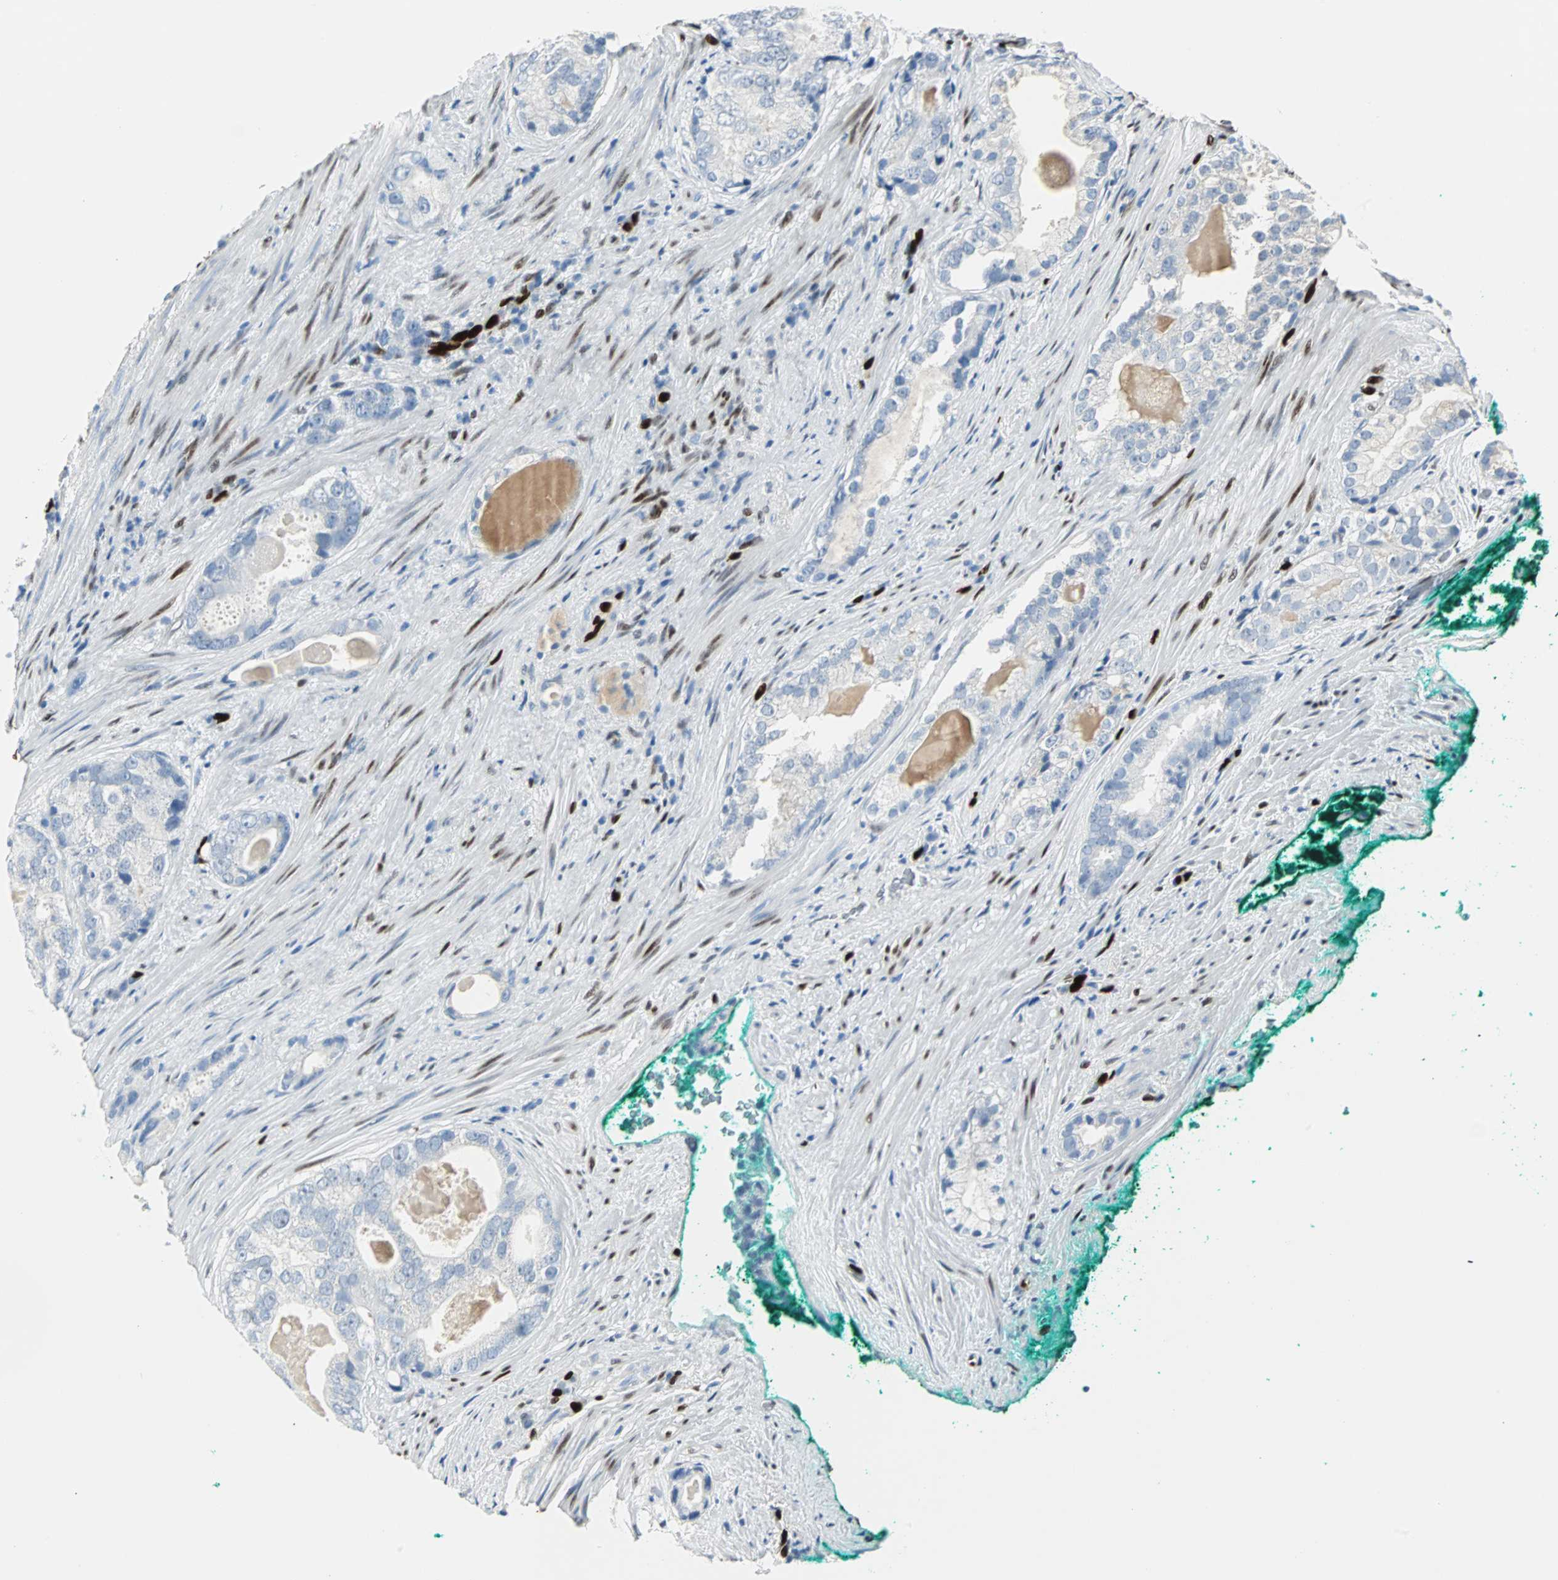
{"staining": {"intensity": "negative", "quantity": "none", "location": "none"}, "tissue": "prostate cancer", "cell_type": "Tumor cells", "image_type": "cancer", "snomed": [{"axis": "morphology", "description": "Adenocarcinoma, High grade"}, {"axis": "topography", "description": "Prostate"}], "caption": "Tumor cells are negative for brown protein staining in high-grade adenocarcinoma (prostate).", "gene": "IL33", "patient": {"sex": "male", "age": 66}}